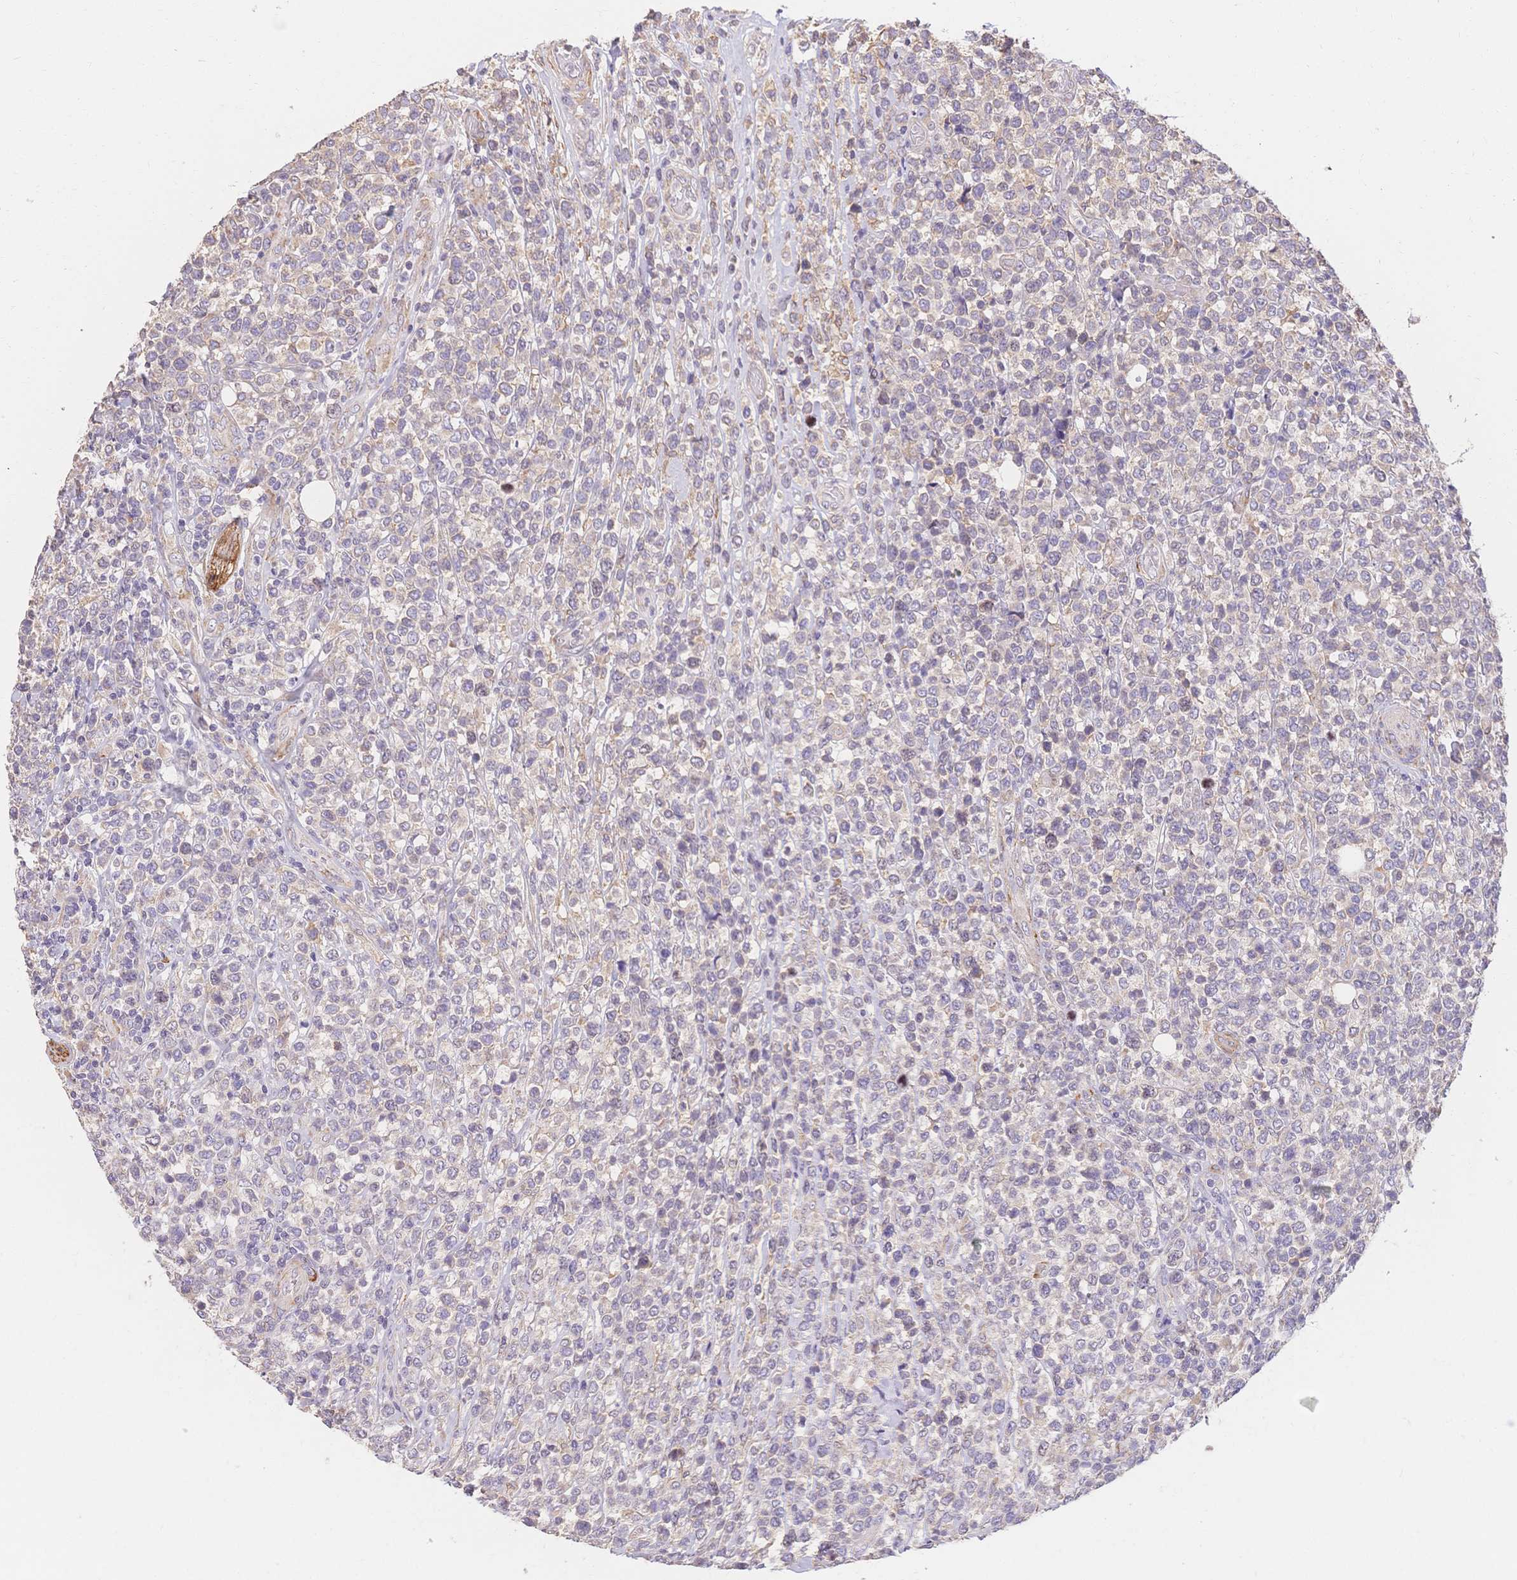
{"staining": {"intensity": "negative", "quantity": "none", "location": "none"}, "tissue": "lymphoma", "cell_type": "Tumor cells", "image_type": "cancer", "snomed": [{"axis": "morphology", "description": "Malignant lymphoma, non-Hodgkin's type, High grade"}, {"axis": "topography", "description": "Soft tissue"}], "caption": "Immunohistochemistry of human malignant lymphoma, non-Hodgkin's type (high-grade) exhibits no expression in tumor cells. Brightfield microscopy of immunohistochemistry (IHC) stained with DAB (brown) and hematoxylin (blue), captured at high magnification.", "gene": "HS3ST5", "patient": {"sex": "female", "age": 56}}